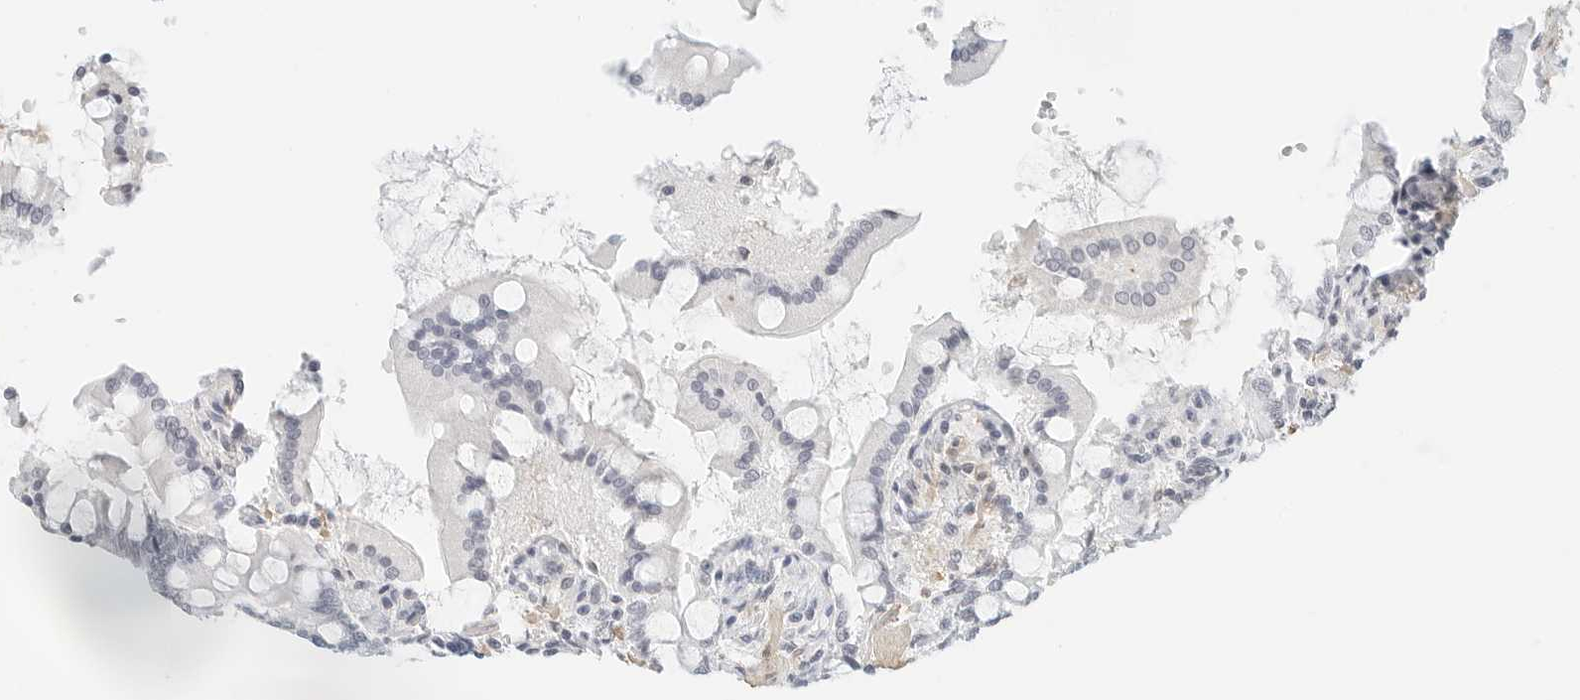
{"staining": {"intensity": "negative", "quantity": "none", "location": "none"}, "tissue": "small intestine", "cell_type": "Glandular cells", "image_type": "normal", "snomed": [{"axis": "morphology", "description": "Normal tissue, NOS"}, {"axis": "topography", "description": "Small intestine"}], "caption": "Immunohistochemical staining of benign human small intestine demonstrates no significant positivity in glandular cells.", "gene": "PKDCC", "patient": {"sex": "male", "age": 41}}